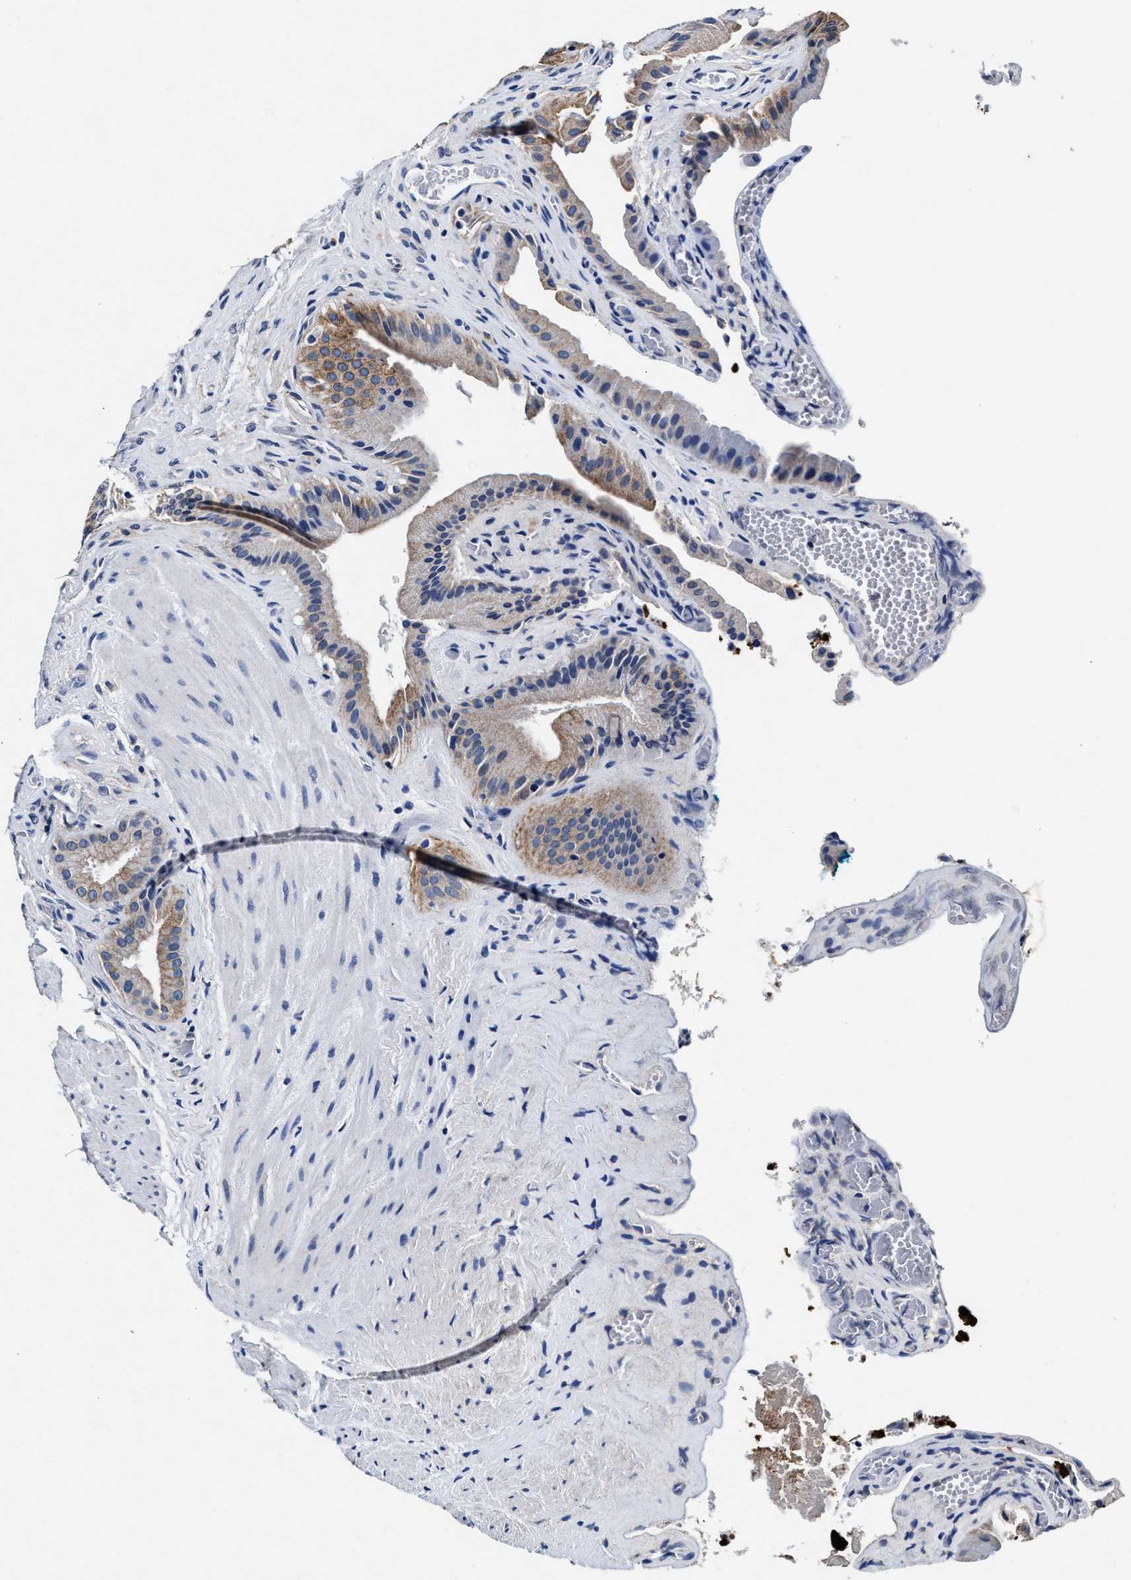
{"staining": {"intensity": "moderate", "quantity": ">75%", "location": "cytoplasmic/membranous"}, "tissue": "gallbladder", "cell_type": "Glandular cells", "image_type": "normal", "snomed": [{"axis": "morphology", "description": "Normal tissue, NOS"}, {"axis": "topography", "description": "Gallbladder"}], "caption": "Immunohistochemistry photomicrograph of normal gallbladder: human gallbladder stained using immunohistochemistry (IHC) displays medium levels of moderate protein expression localized specifically in the cytoplasmic/membranous of glandular cells, appearing as a cytoplasmic/membranous brown color.", "gene": "SLC8A1", "patient": {"sex": "male", "age": 49}}